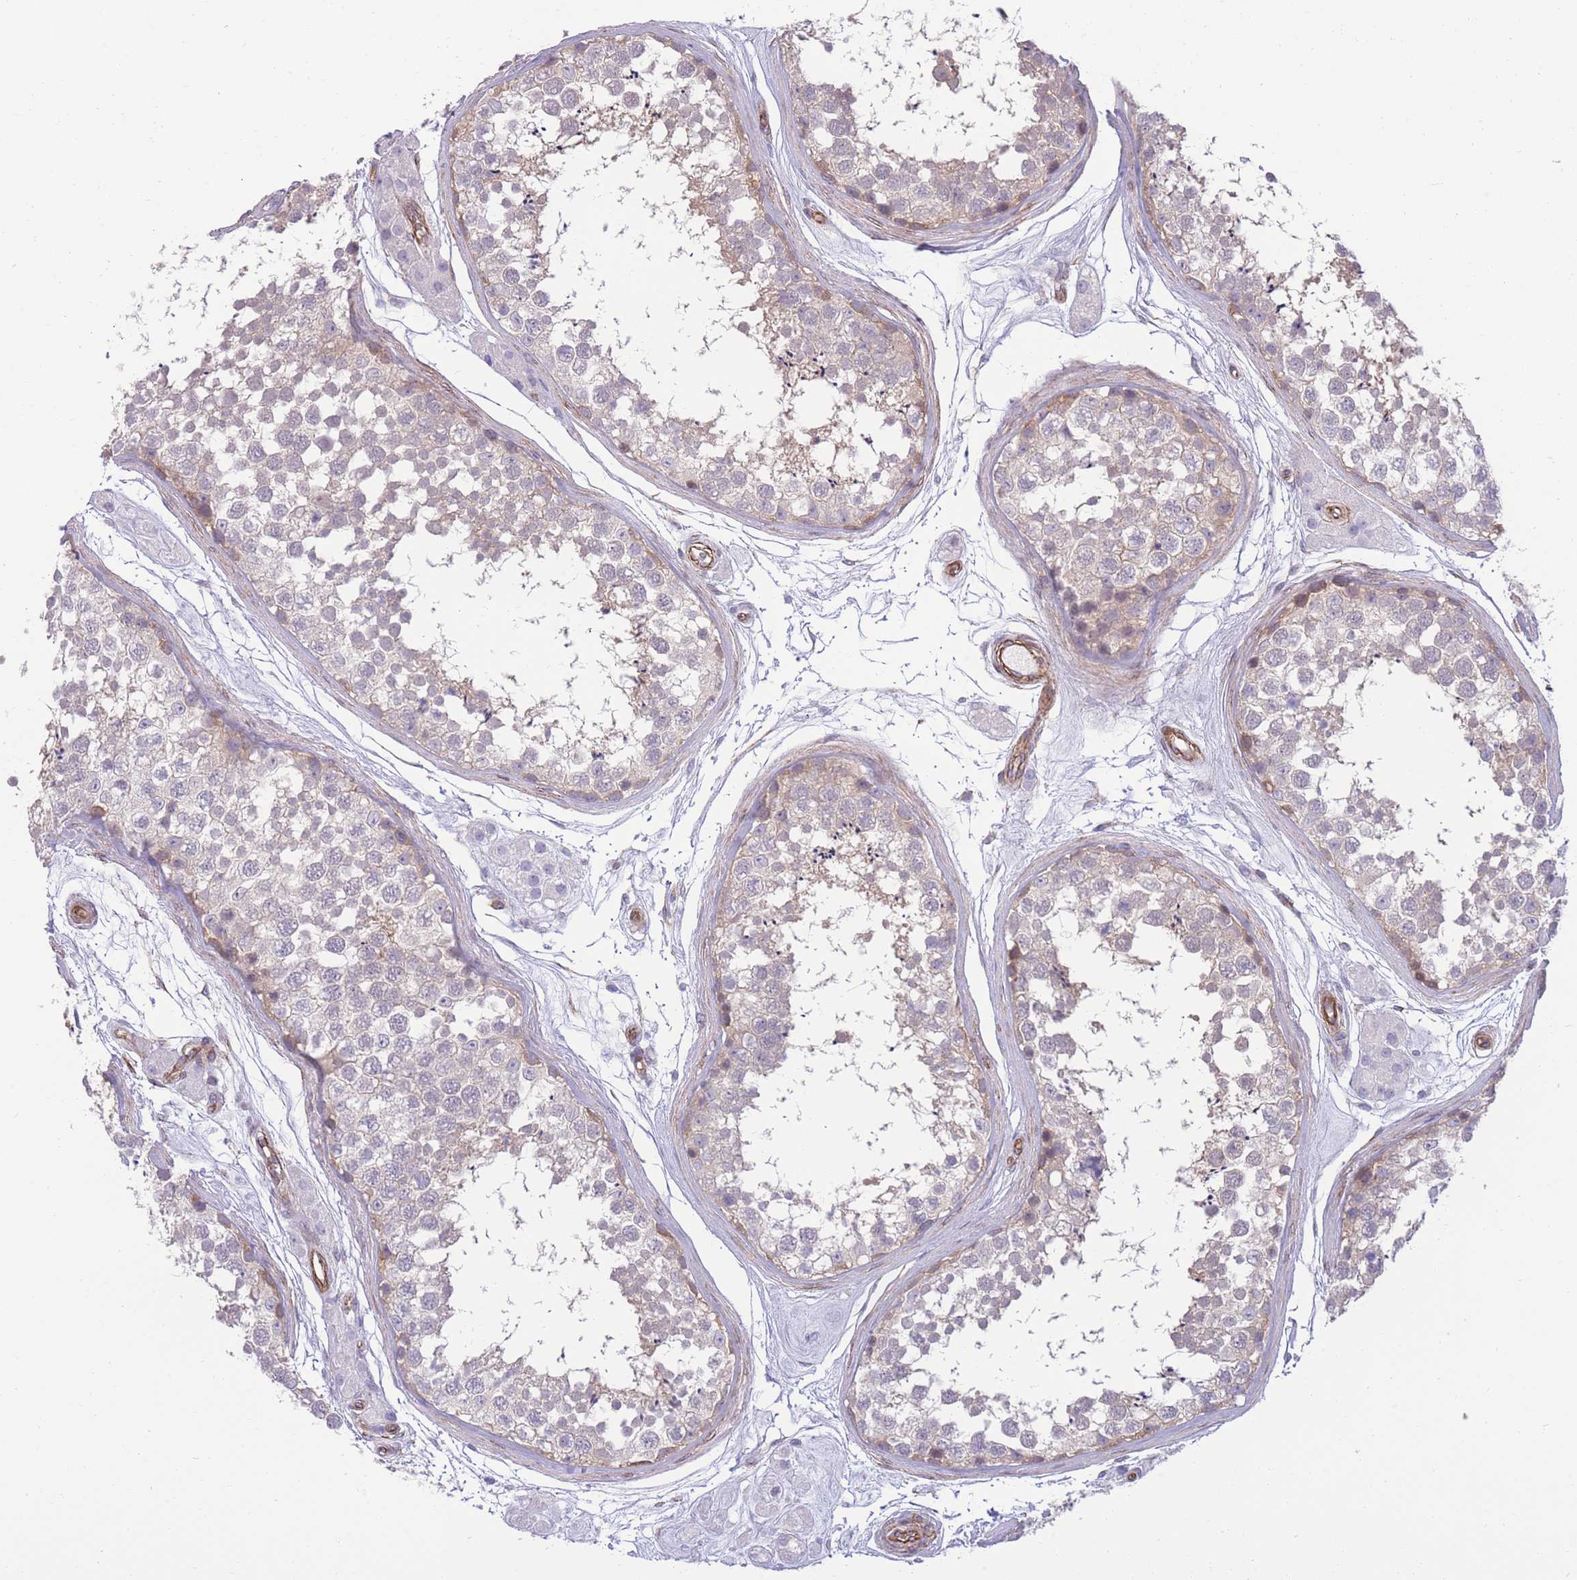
{"staining": {"intensity": "moderate", "quantity": "<25%", "location": "cytoplasmic/membranous"}, "tissue": "testis", "cell_type": "Cells in seminiferous ducts", "image_type": "normal", "snomed": [{"axis": "morphology", "description": "Normal tissue, NOS"}, {"axis": "topography", "description": "Testis"}], "caption": "Benign testis exhibits moderate cytoplasmic/membranous expression in approximately <25% of cells in seminiferous ducts.", "gene": "RGS11", "patient": {"sex": "male", "age": 56}}